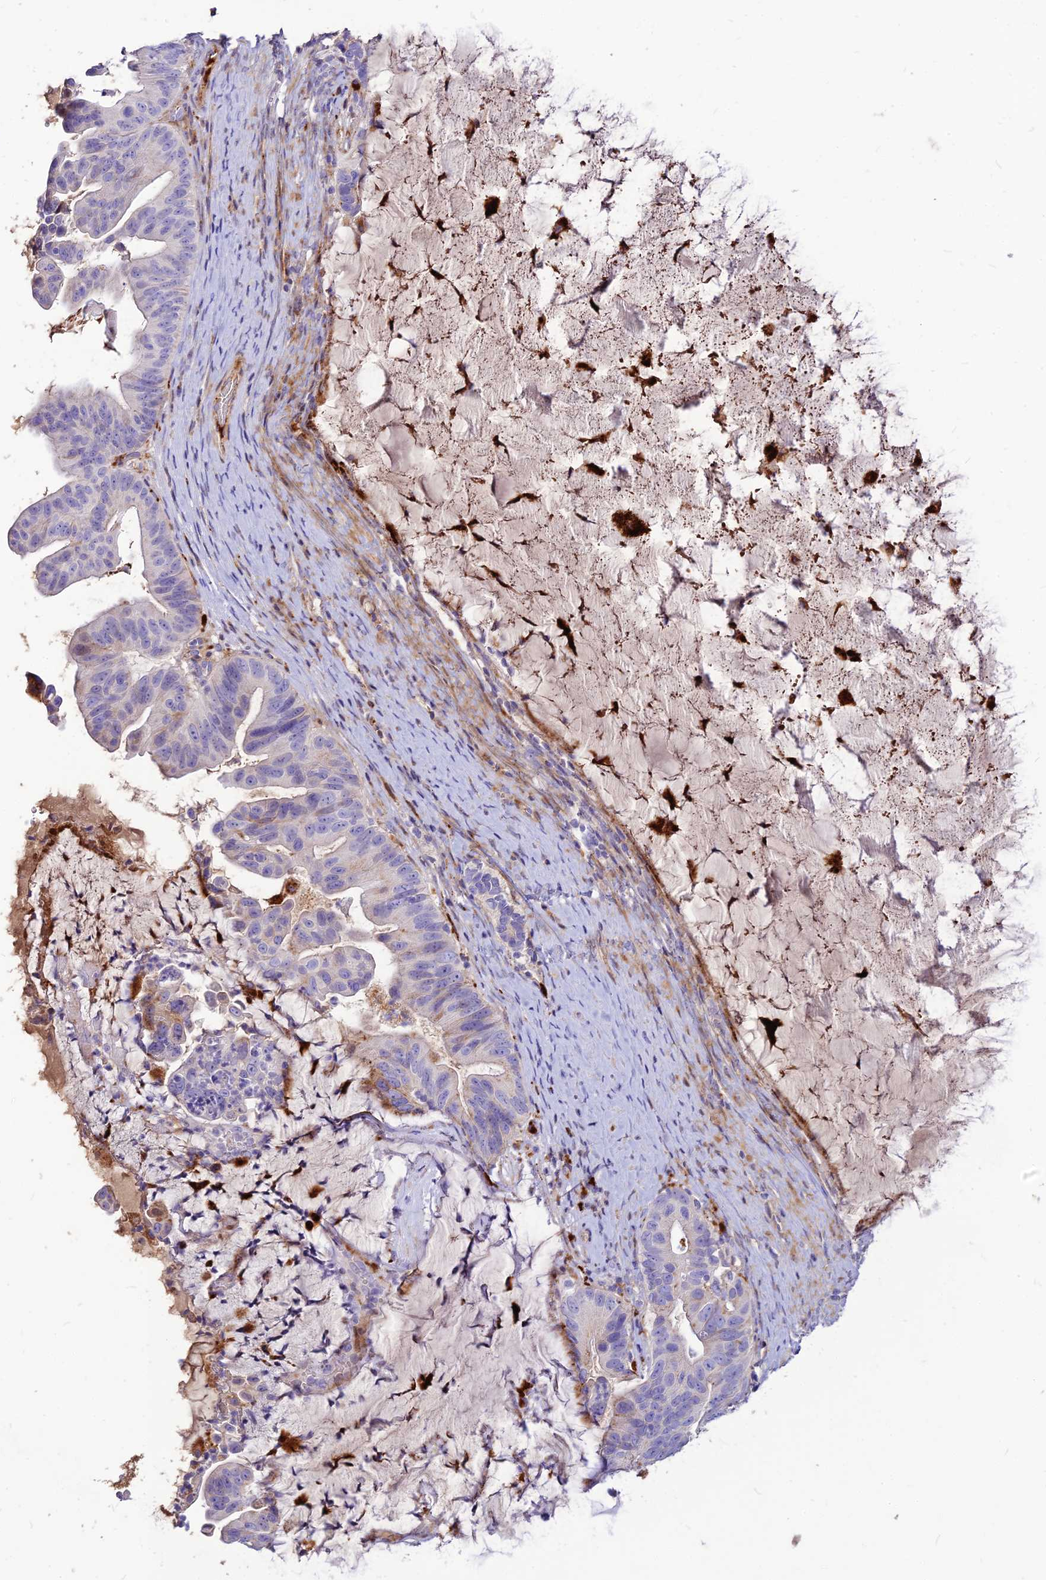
{"staining": {"intensity": "moderate", "quantity": "<25%", "location": "cytoplasmic/membranous"}, "tissue": "ovarian cancer", "cell_type": "Tumor cells", "image_type": "cancer", "snomed": [{"axis": "morphology", "description": "Cystadenocarcinoma, mucinous, NOS"}, {"axis": "topography", "description": "Ovary"}], "caption": "Immunohistochemistry (IHC) micrograph of neoplastic tissue: human ovarian cancer stained using IHC shows low levels of moderate protein expression localized specifically in the cytoplasmic/membranous of tumor cells, appearing as a cytoplasmic/membranous brown color.", "gene": "RIMOC1", "patient": {"sex": "female", "age": 61}}